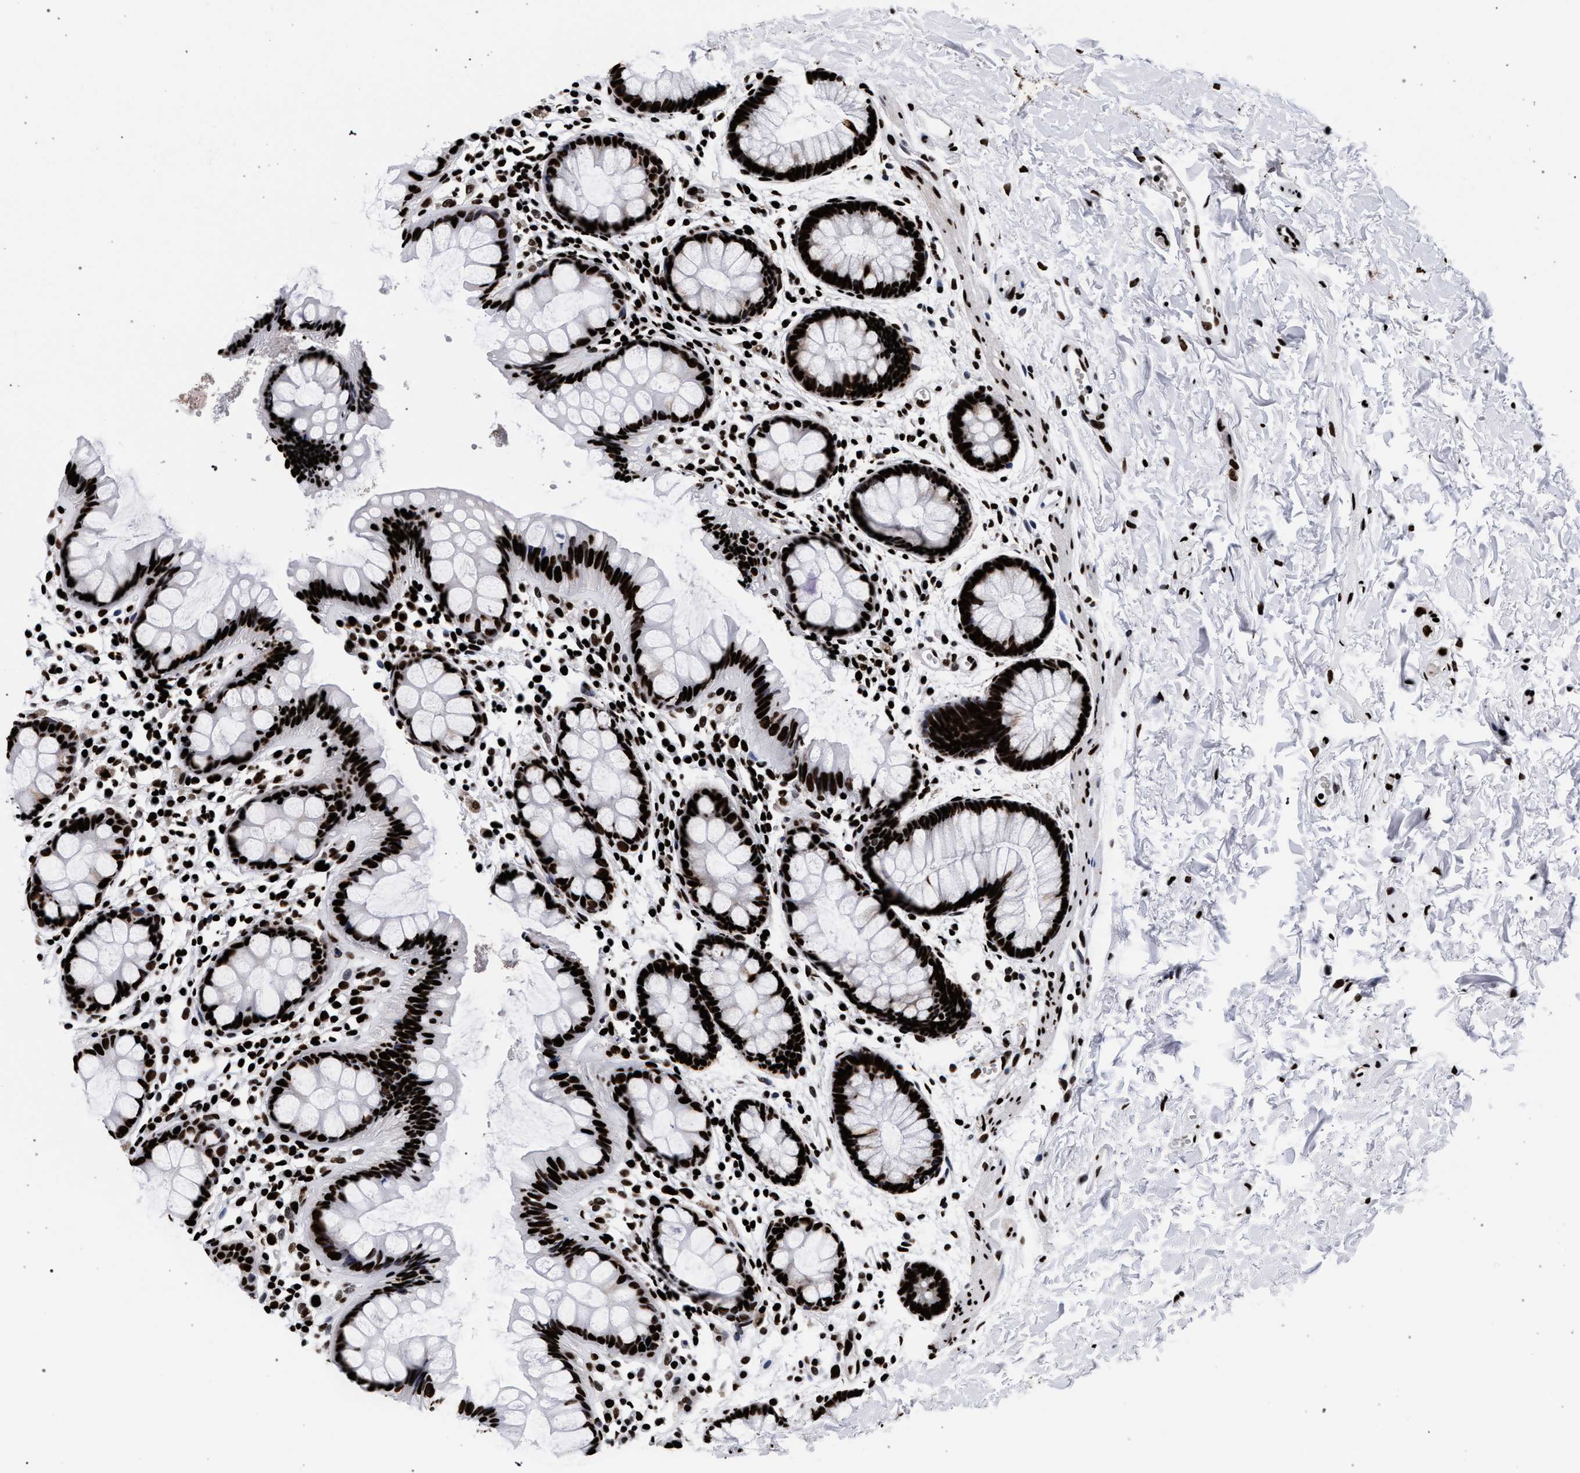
{"staining": {"intensity": "strong", "quantity": ">75%", "location": "nuclear"}, "tissue": "rectum", "cell_type": "Glandular cells", "image_type": "normal", "snomed": [{"axis": "morphology", "description": "Normal tissue, NOS"}, {"axis": "topography", "description": "Rectum"}], "caption": "Immunohistochemical staining of unremarkable human rectum displays high levels of strong nuclear positivity in approximately >75% of glandular cells.", "gene": "HNRNPA1", "patient": {"sex": "female", "age": 66}}